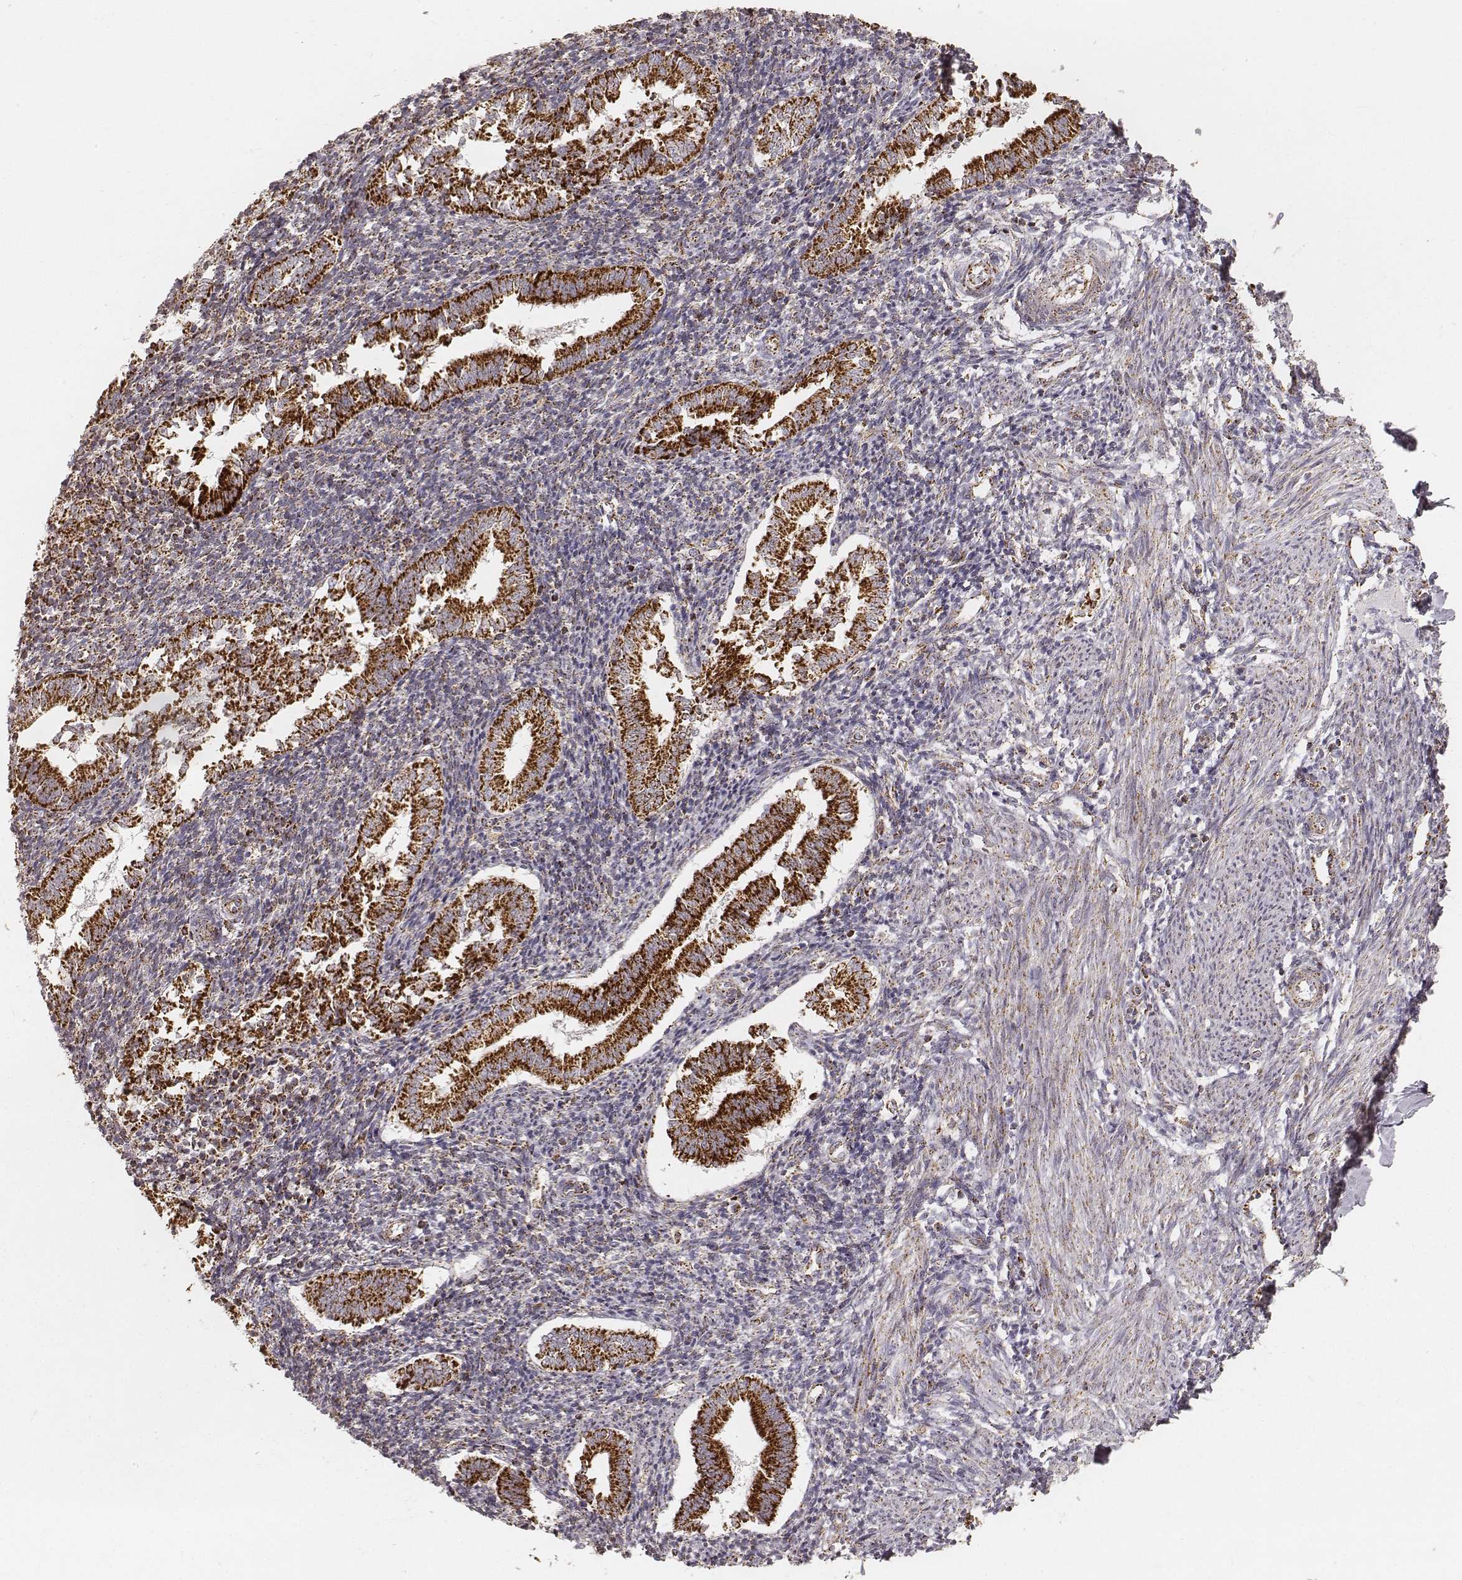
{"staining": {"intensity": "strong", "quantity": ">75%", "location": "cytoplasmic/membranous"}, "tissue": "endometrium", "cell_type": "Cells in endometrial stroma", "image_type": "normal", "snomed": [{"axis": "morphology", "description": "Normal tissue, NOS"}, {"axis": "topography", "description": "Endometrium"}], "caption": "Immunohistochemistry (IHC) image of normal human endometrium stained for a protein (brown), which reveals high levels of strong cytoplasmic/membranous expression in about >75% of cells in endometrial stroma.", "gene": "CS", "patient": {"sex": "female", "age": 25}}